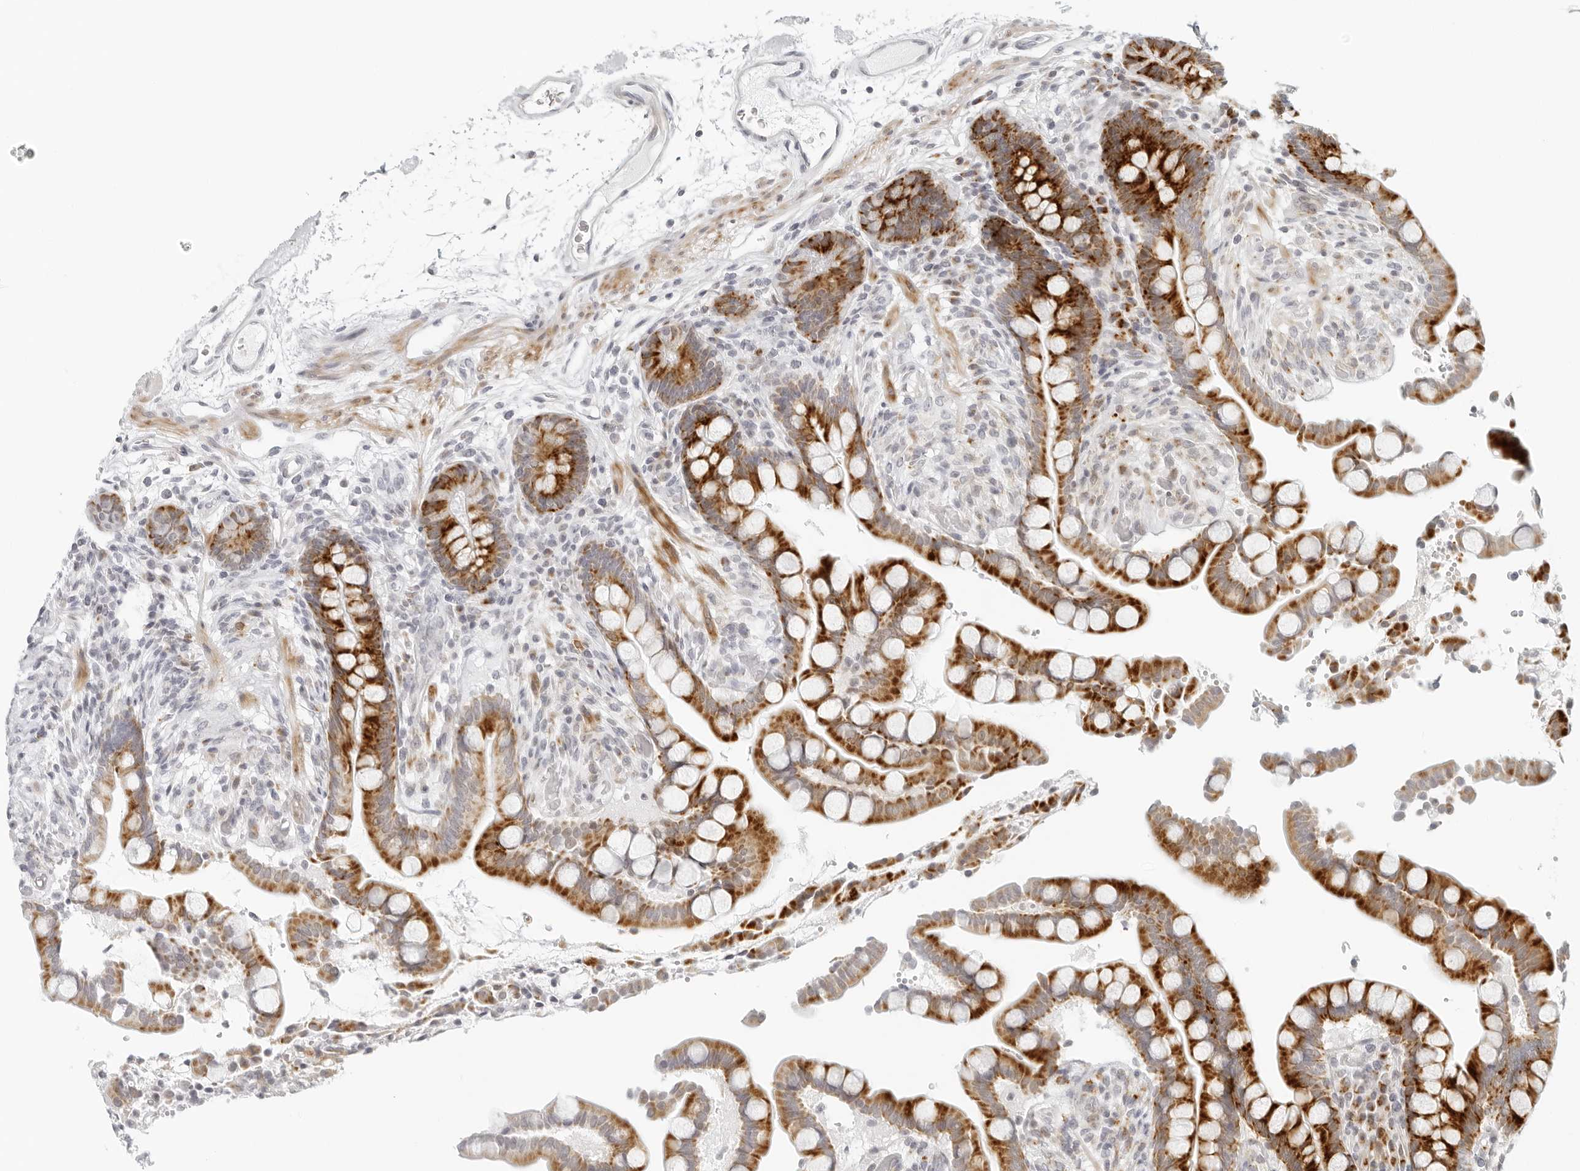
{"staining": {"intensity": "negative", "quantity": "none", "location": "none"}, "tissue": "colon", "cell_type": "Endothelial cells", "image_type": "normal", "snomed": [{"axis": "morphology", "description": "Normal tissue, NOS"}, {"axis": "topography", "description": "Colon"}], "caption": "DAB immunohistochemical staining of benign colon displays no significant expression in endothelial cells. (DAB immunohistochemistry with hematoxylin counter stain).", "gene": "RPS6KC1", "patient": {"sex": "male", "age": 73}}